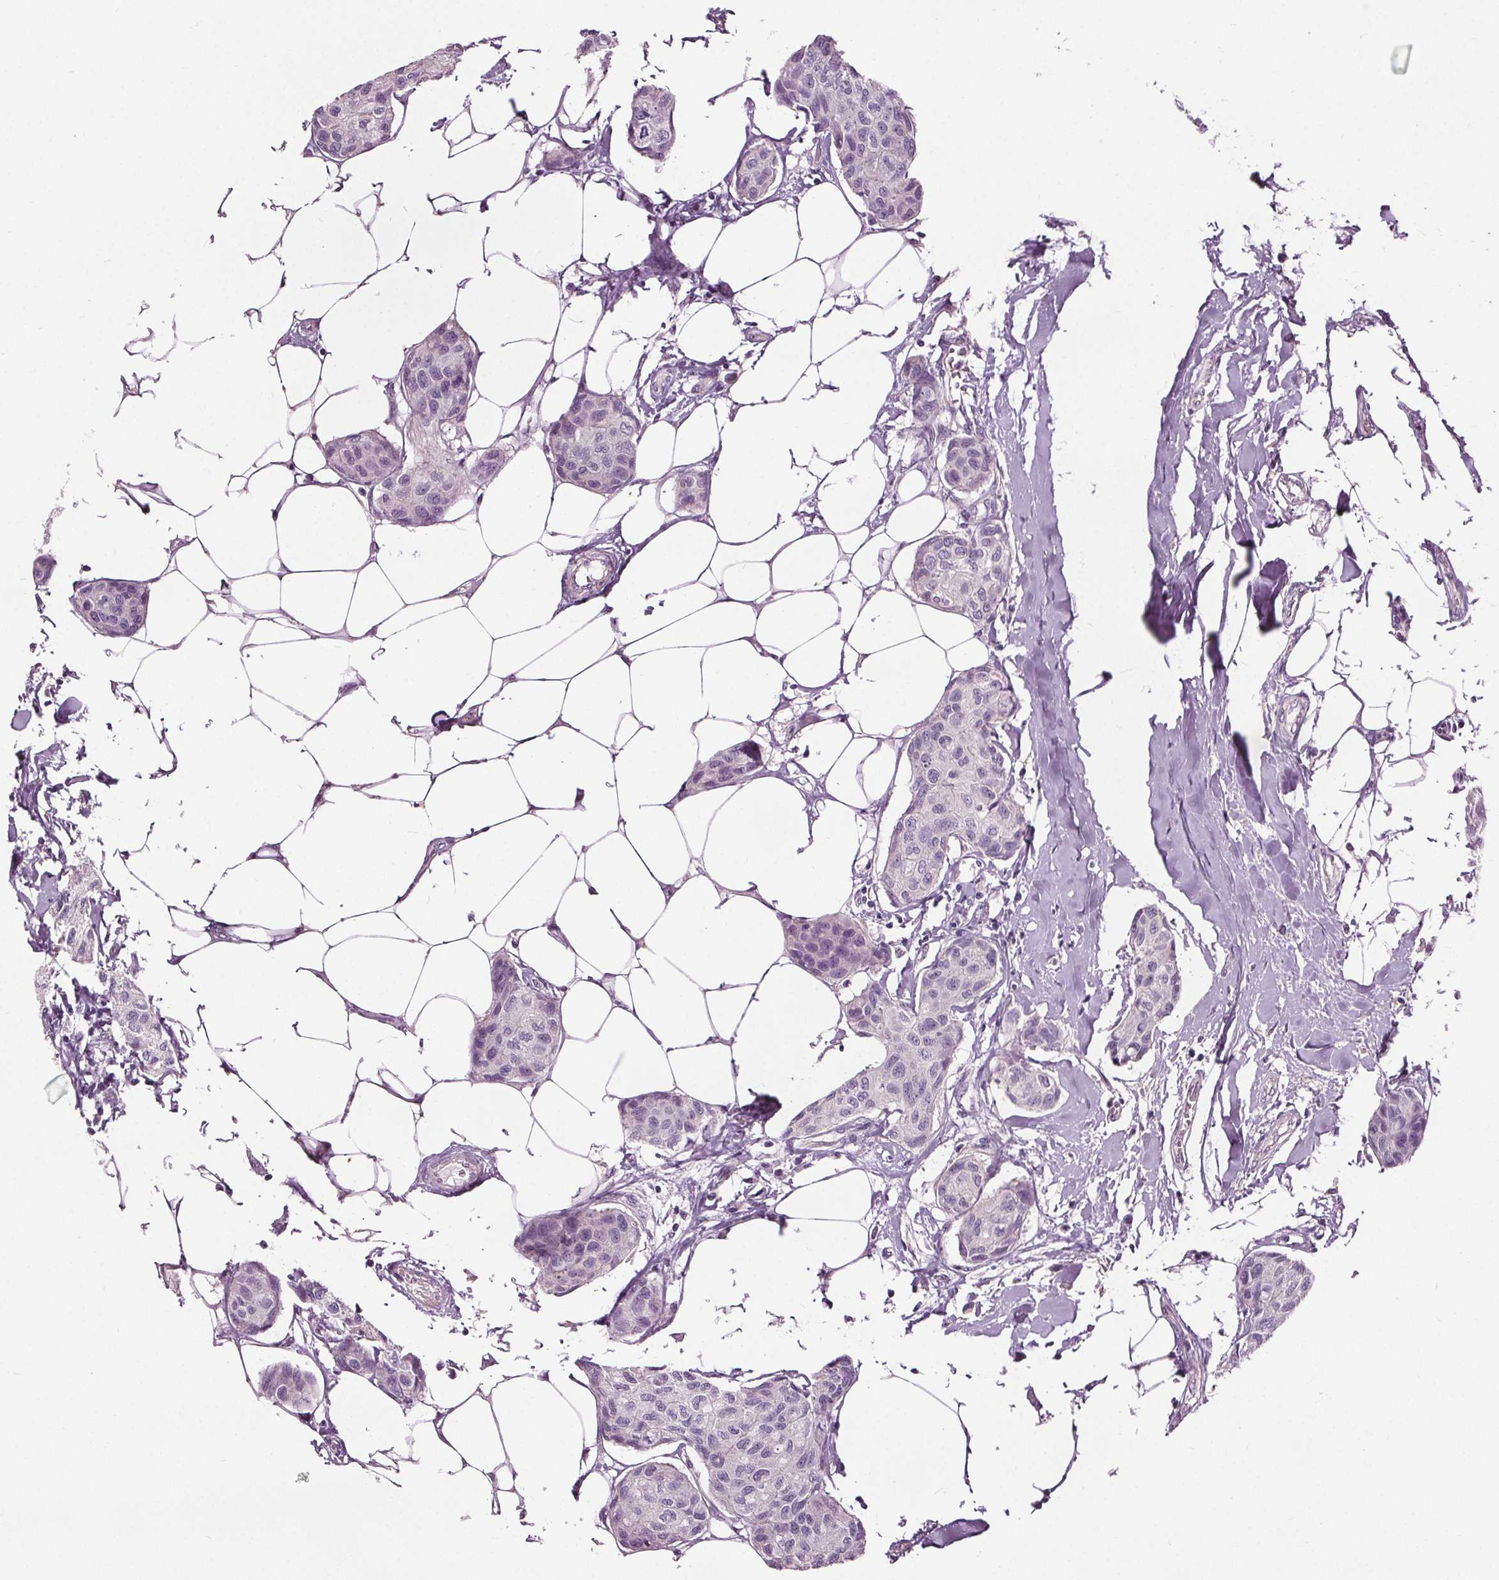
{"staining": {"intensity": "negative", "quantity": "none", "location": "none"}, "tissue": "breast cancer", "cell_type": "Tumor cells", "image_type": "cancer", "snomed": [{"axis": "morphology", "description": "Duct carcinoma"}, {"axis": "topography", "description": "Breast"}], "caption": "Immunohistochemistry of breast intraductal carcinoma shows no positivity in tumor cells.", "gene": "RASA1", "patient": {"sex": "female", "age": 80}}